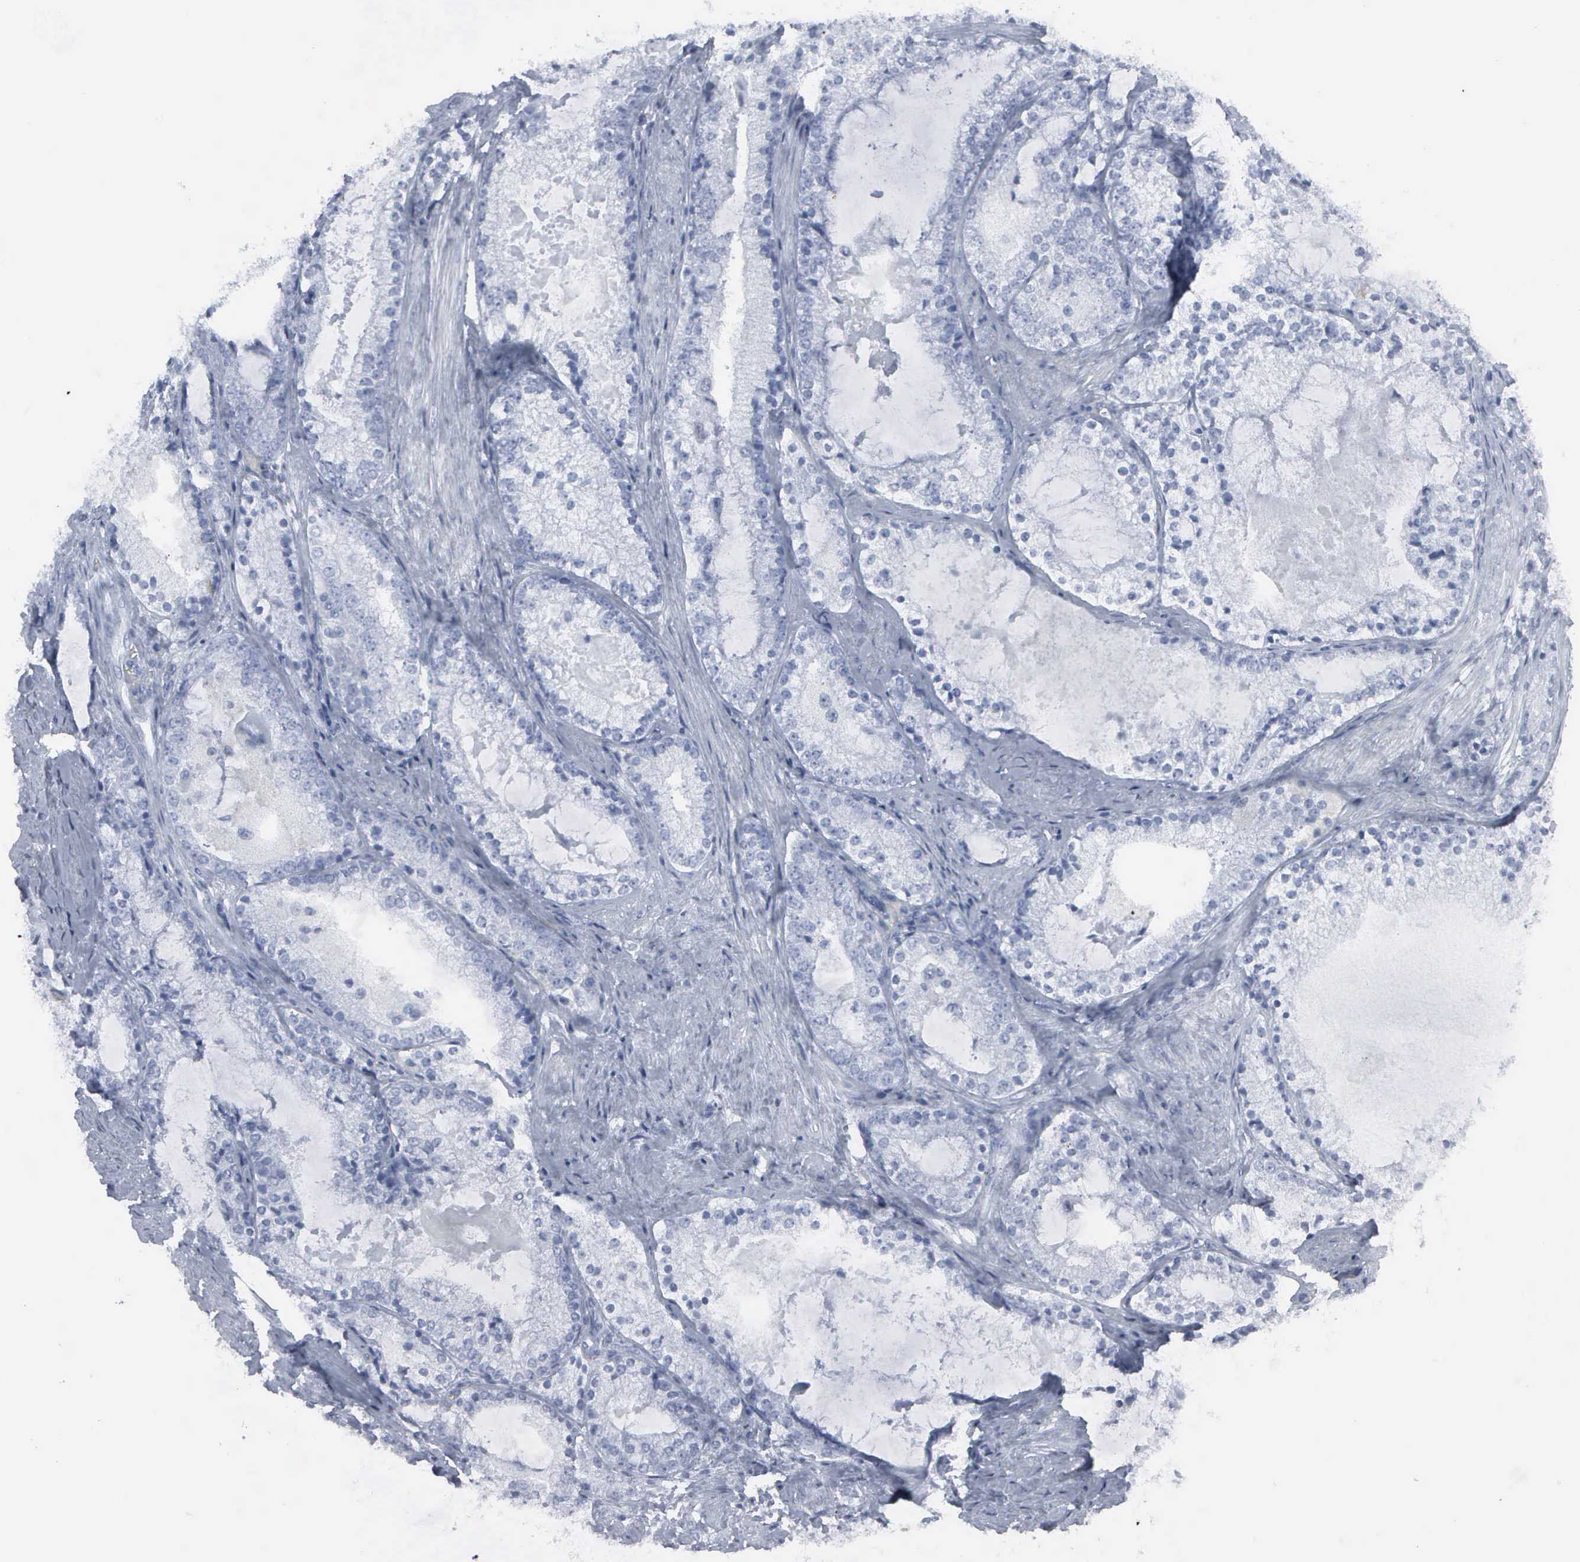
{"staining": {"intensity": "negative", "quantity": "none", "location": "none"}, "tissue": "prostate cancer", "cell_type": "Tumor cells", "image_type": "cancer", "snomed": [{"axis": "morphology", "description": "Adenocarcinoma, High grade"}, {"axis": "topography", "description": "Prostate"}], "caption": "This is a micrograph of immunohistochemistry (IHC) staining of high-grade adenocarcinoma (prostate), which shows no expression in tumor cells. (DAB (3,3'-diaminobenzidine) immunohistochemistry visualized using brightfield microscopy, high magnification).", "gene": "CCNB1", "patient": {"sex": "male", "age": 63}}